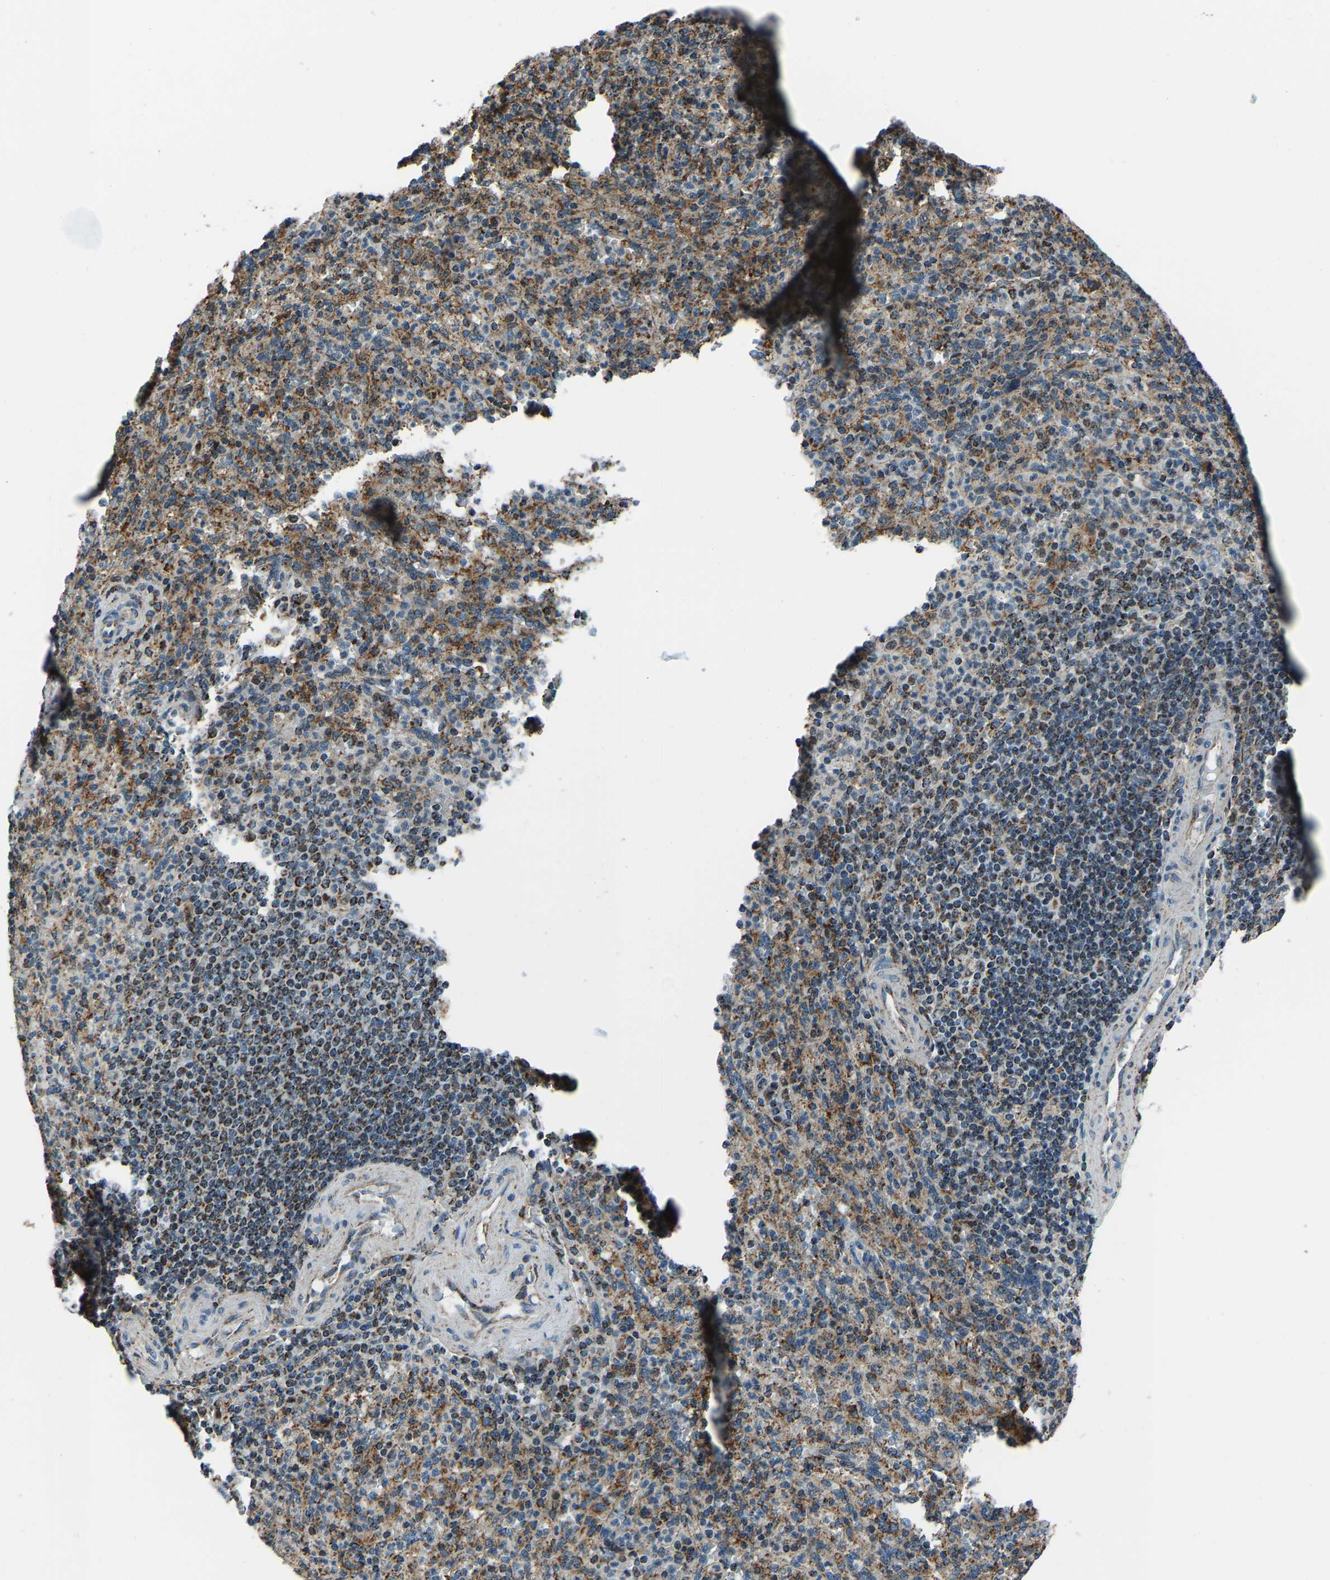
{"staining": {"intensity": "moderate", "quantity": ">75%", "location": "cytoplasmic/membranous"}, "tissue": "spleen", "cell_type": "Cells in red pulp", "image_type": "normal", "snomed": [{"axis": "morphology", "description": "Normal tissue, NOS"}, {"axis": "topography", "description": "Spleen"}], "caption": "Spleen stained with immunohistochemistry reveals moderate cytoplasmic/membranous positivity in about >75% of cells in red pulp. The staining was performed using DAB (3,3'-diaminobenzidine) to visualize the protein expression in brown, while the nuclei were stained in blue with hematoxylin (Magnification: 20x).", "gene": "RBM33", "patient": {"sex": "male", "age": 36}}